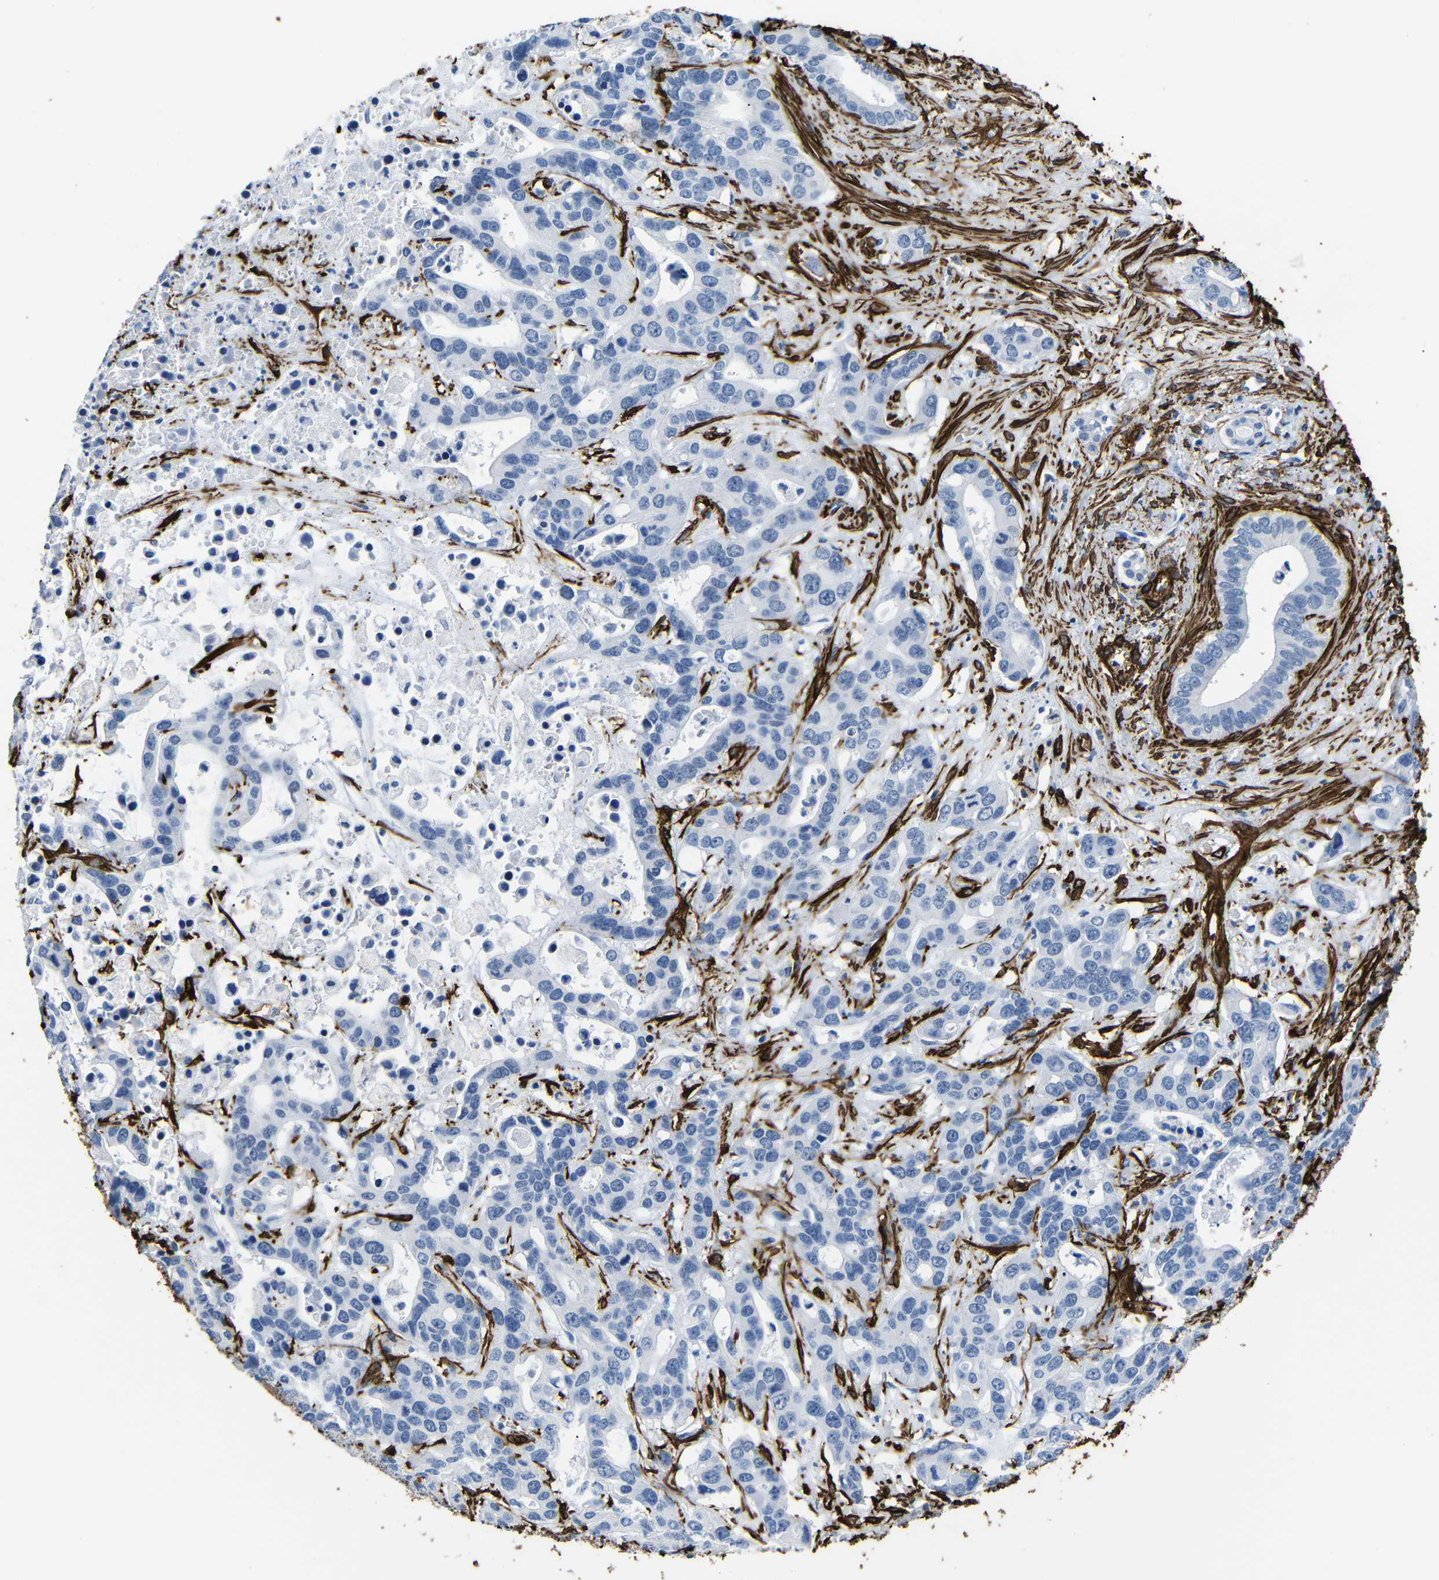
{"staining": {"intensity": "negative", "quantity": "none", "location": "none"}, "tissue": "liver cancer", "cell_type": "Tumor cells", "image_type": "cancer", "snomed": [{"axis": "morphology", "description": "Cholangiocarcinoma"}, {"axis": "topography", "description": "Liver"}], "caption": "Immunohistochemistry image of liver cancer stained for a protein (brown), which shows no staining in tumor cells.", "gene": "ACTA2", "patient": {"sex": "female", "age": 65}}